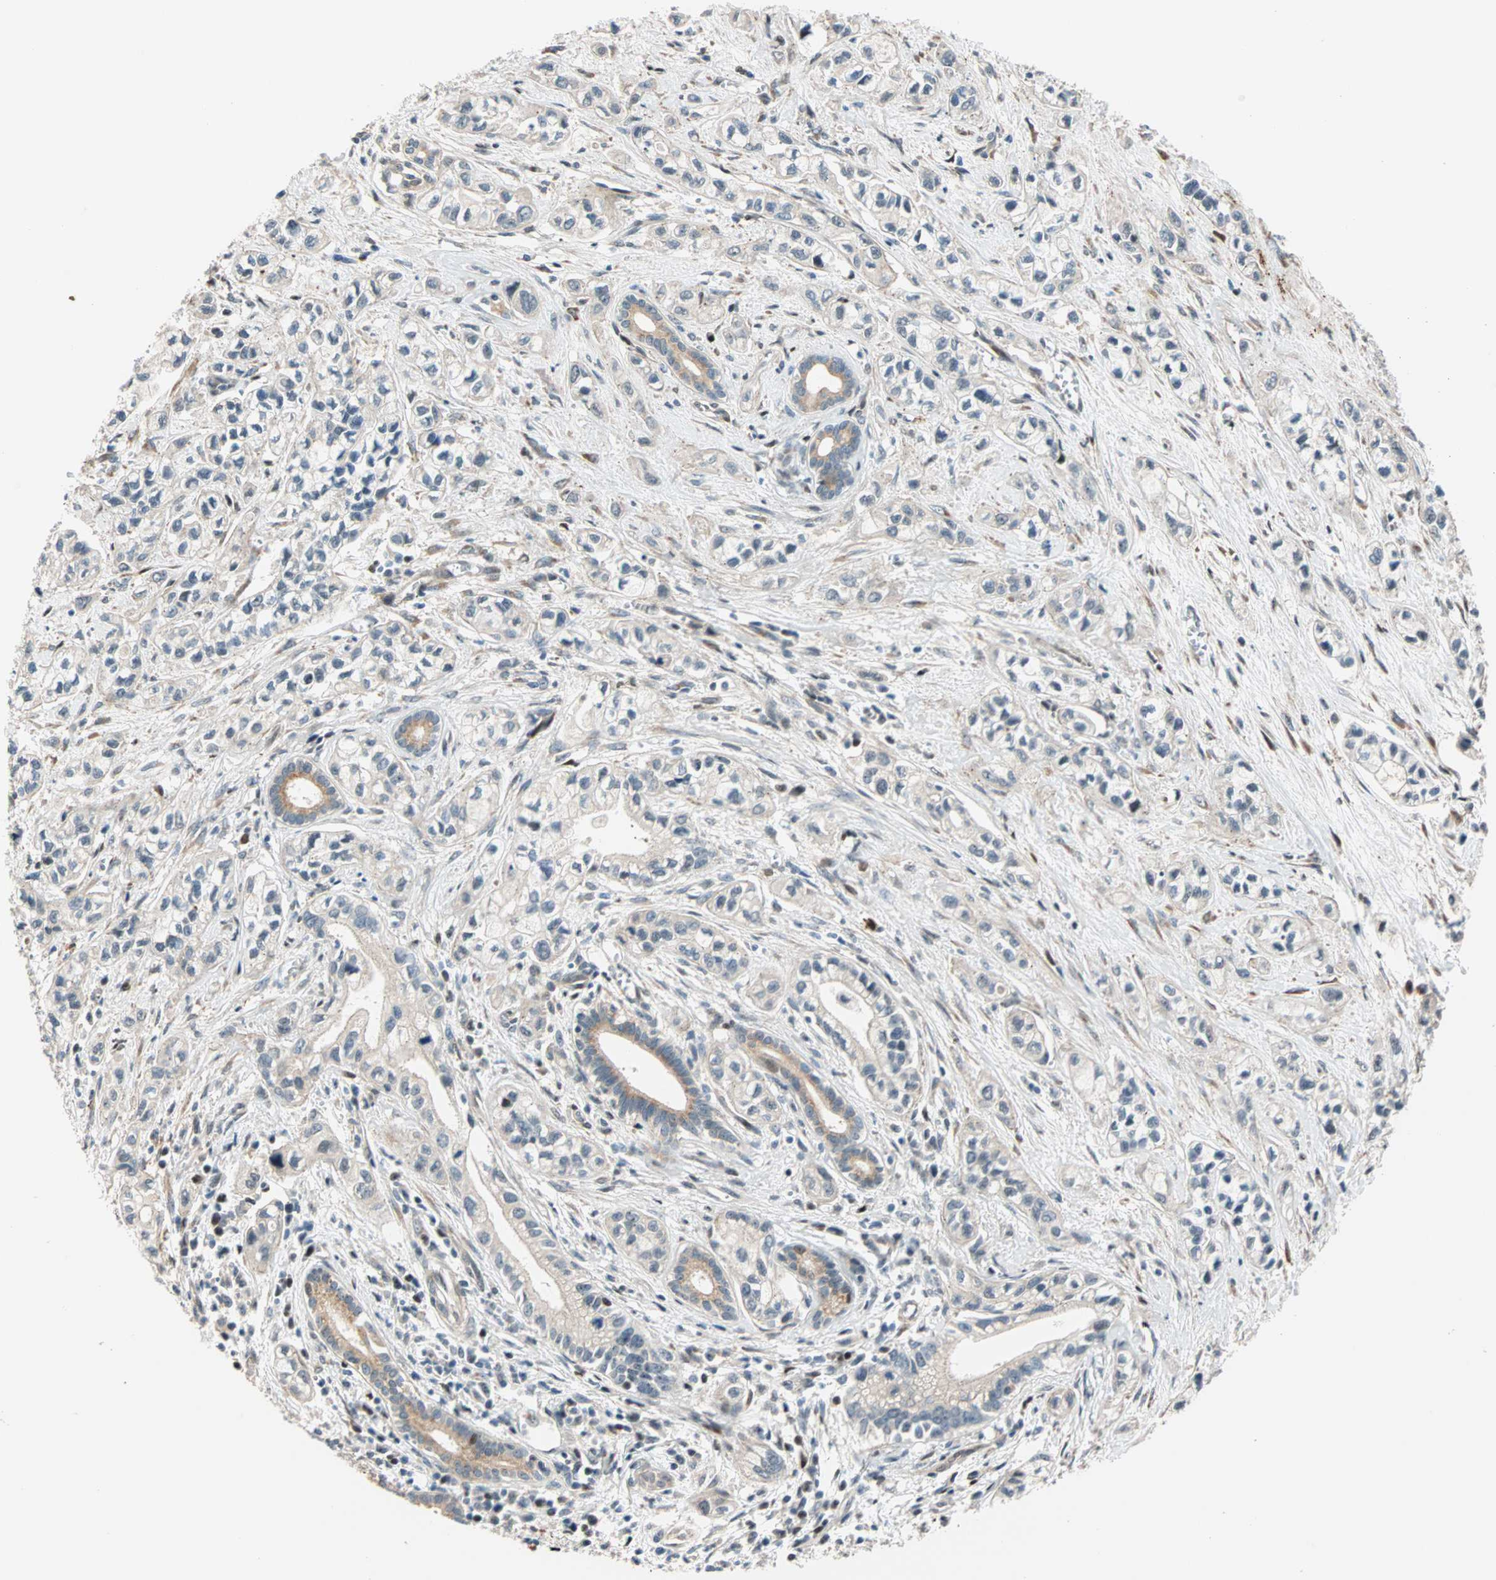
{"staining": {"intensity": "weak", "quantity": ">75%", "location": "cytoplasmic/membranous"}, "tissue": "pancreatic cancer", "cell_type": "Tumor cells", "image_type": "cancer", "snomed": [{"axis": "morphology", "description": "Adenocarcinoma, NOS"}, {"axis": "topography", "description": "Pancreas"}], "caption": "Protein staining shows weak cytoplasmic/membranous expression in approximately >75% of tumor cells in adenocarcinoma (pancreatic).", "gene": "HECW1", "patient": {"sex": "male", "age": 74}}